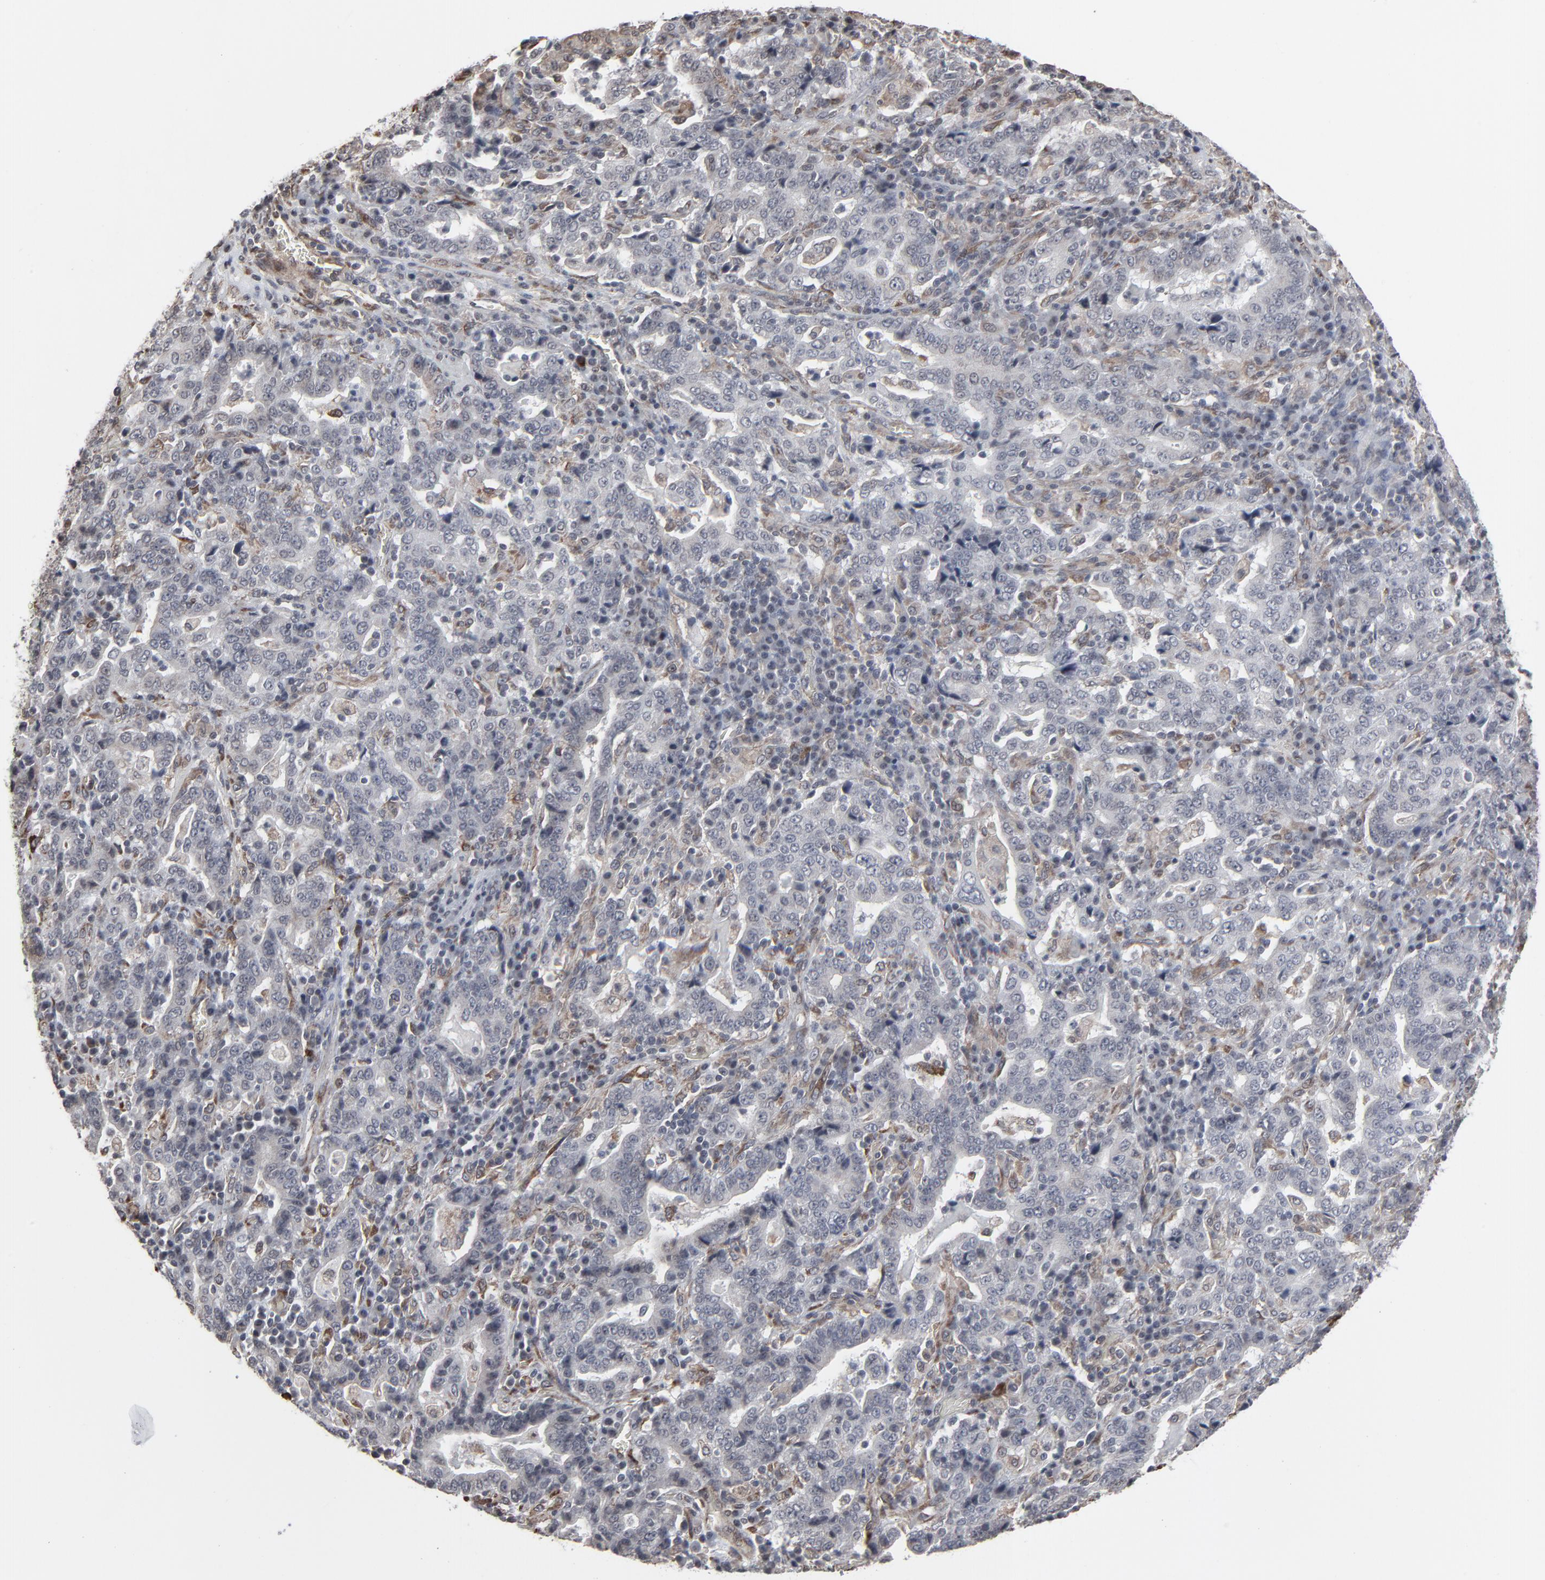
{"staining": {"intensity": "weak", "quantity": "<25%", "location": "cytoplasmic/membranous"}, "tissue": "stomach cancer", "cell_type": "Tumor cells", "image_type": "cancer", "snomed": [{"axis": "morphology", "description": "Normal tissue, NOS"}, {"axis": "morphology", "description": "Adenocarcinoma, NOS"}, {"axis": "topography", "description": "Stomach, upper"}, {"axis": "topography", "description": "Stomach"}], "caption": "DAB (3,3'-diaminobenzidine) immunohistochemical staining of human adenocarcinoma (stomach) exhibits no significant positivity in tumor cells.", "gene": "CTNND1", "patient": {"sex": "male", "age": 59}}